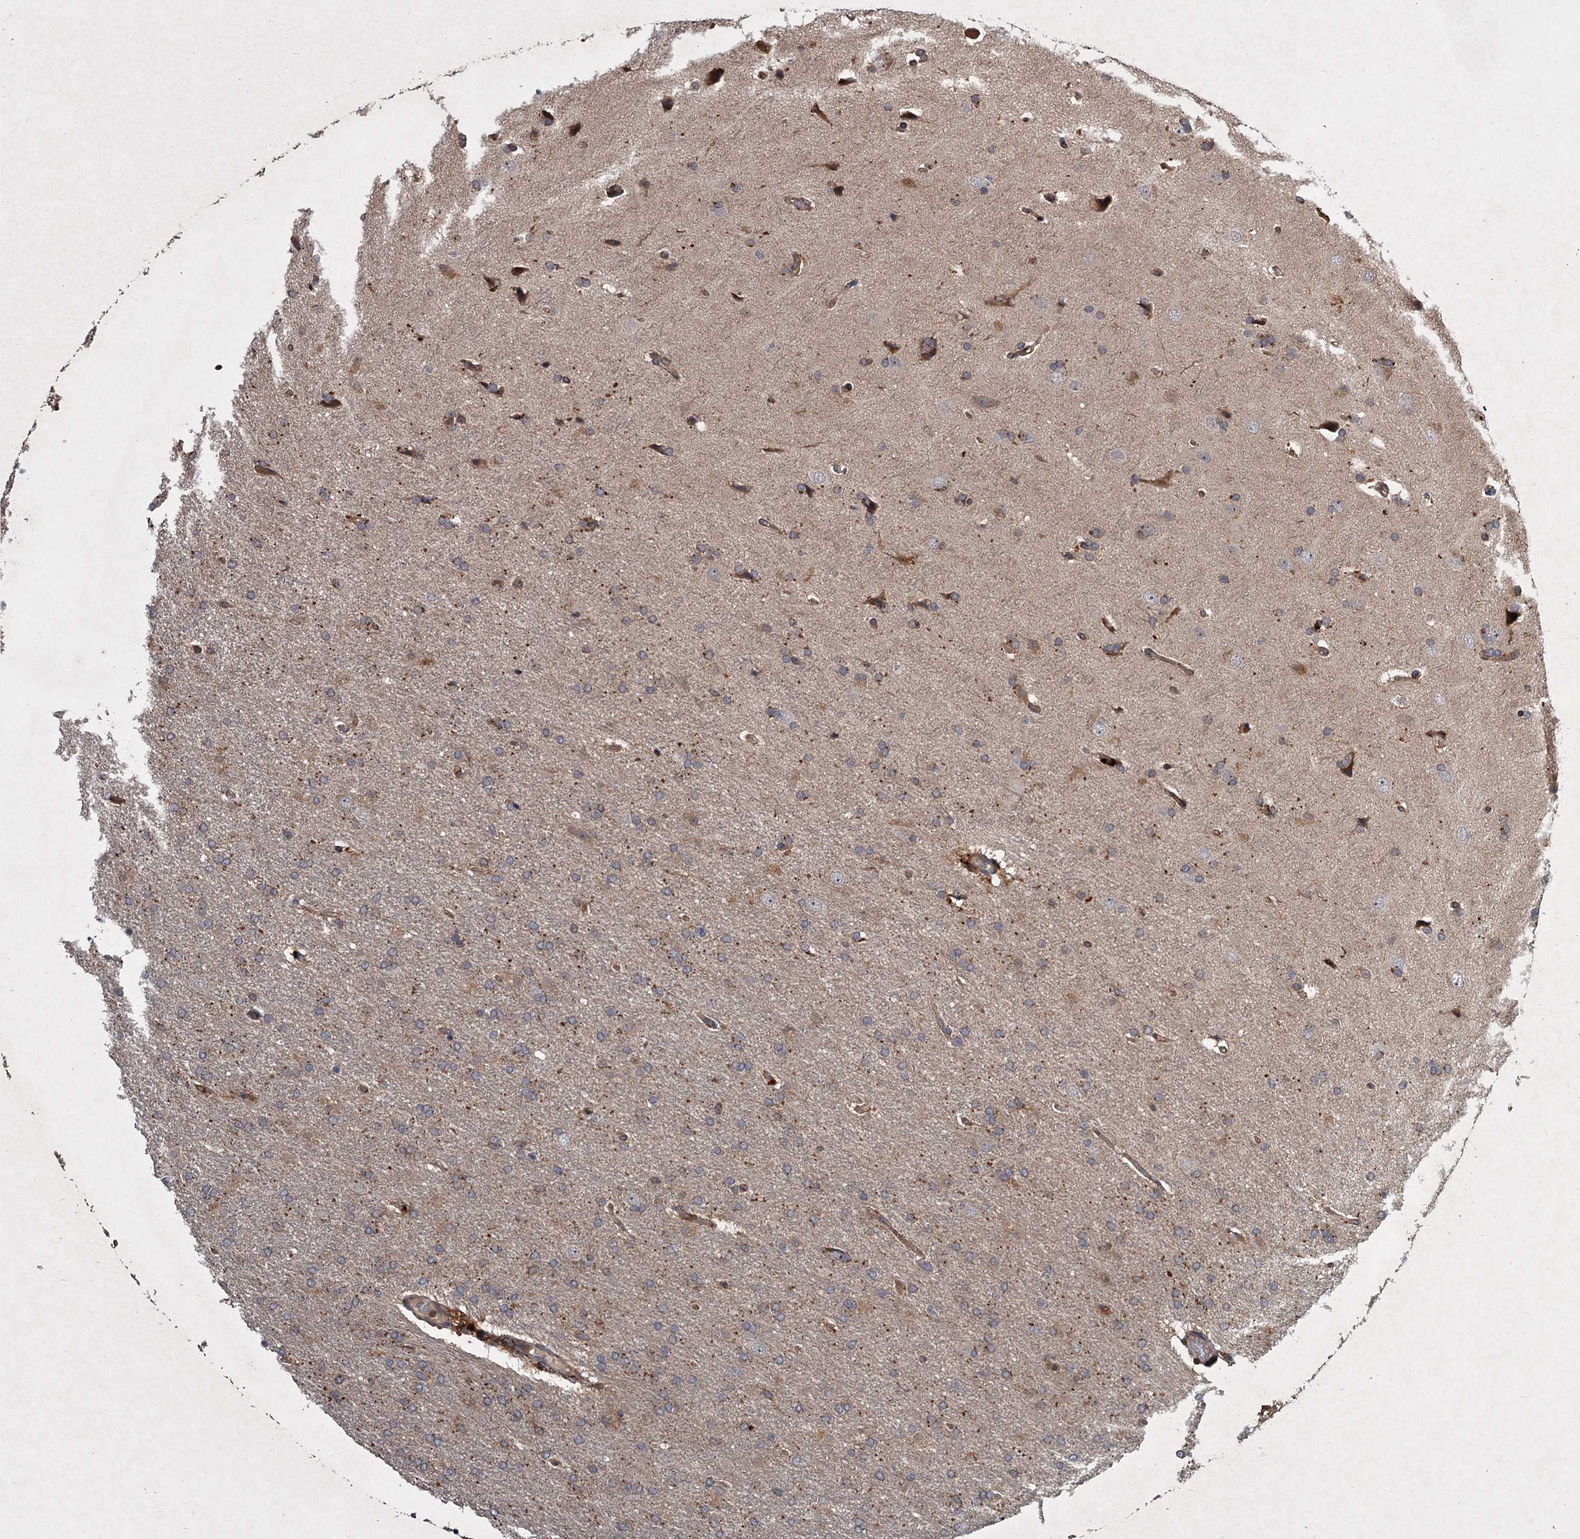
{"staining": {"intensity": "weak", "quantity": "25%-75%", "location": "cytoplasmic/membranous"}, "tissue": "glioma", "cell_type": "Tumor cells", "image_type": "cancer", "snomed": [{"axis": "morphology", "description": "Glioma, malignant, High grade"}, {"axis": "topography", "description": "Brain"}], "caption": "Protein positivity by immunohistochemistry (IHC) shows weak cytoplasmic/membranous staining in approximately 25%-75% of tumor cells in high-grade glioma (malignant).", "gene": "UNC93B1", "patient": {"sex": "male", "age": 72}}